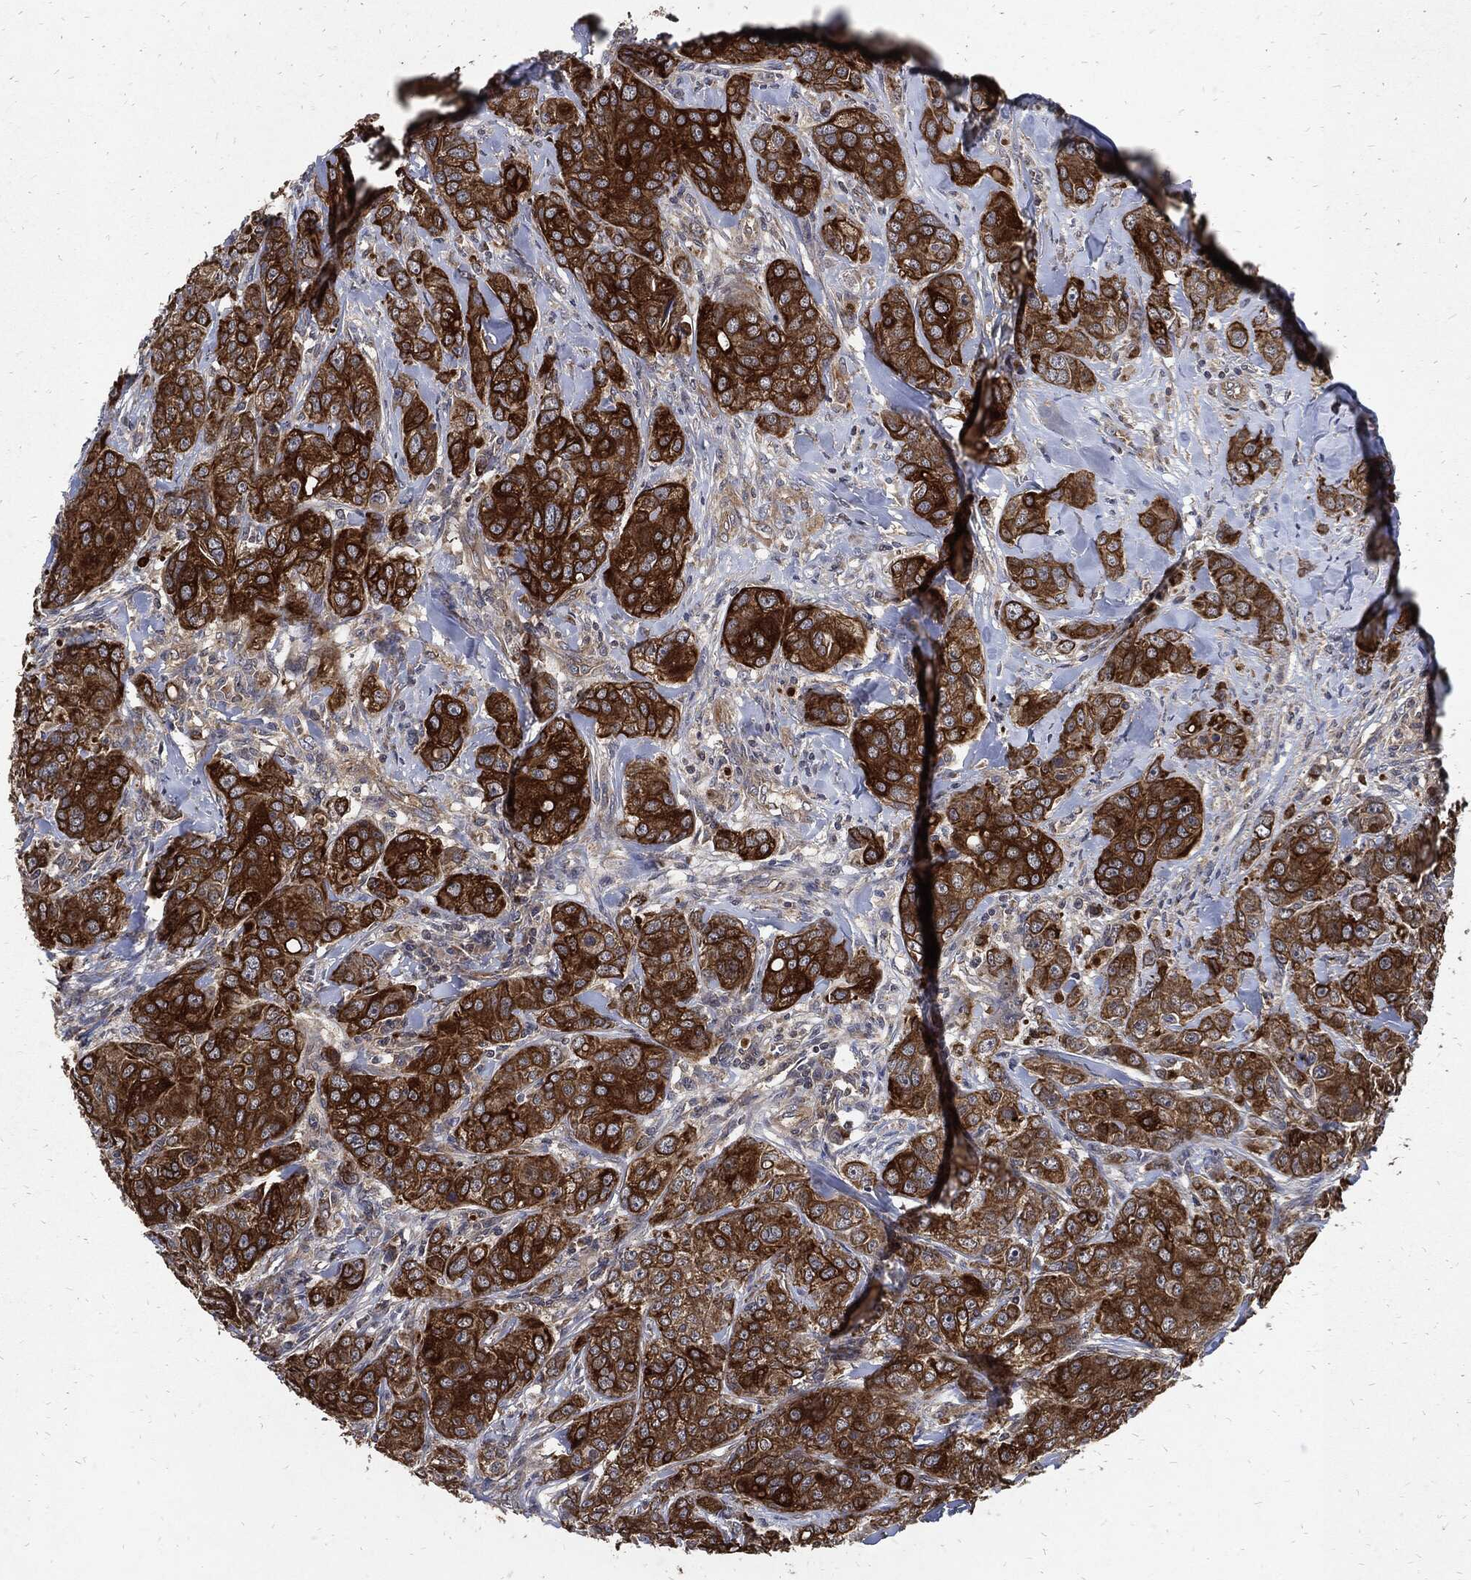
{"staining": {"intensity": "strong", "quantity": ">75%", "location": "cytoplasmic/membranous"}, "tissue": "breast cancer", "cell_type": "Tumor cells", "image_type": "cancer", "snomed": [{"axis": "morphology", "description": "Duct carcinoma"}, {"axis": "topography", "description": "Breast"}], "caption": "DAB immunohistochemical staining of human breast cancer (intraductal carcinoma) displays strong cytoplasmic/membranous protein expression in about >75% of tumor cells.", "gene": "DCTN1", "patient": {"sex": "female", "age": 43}}